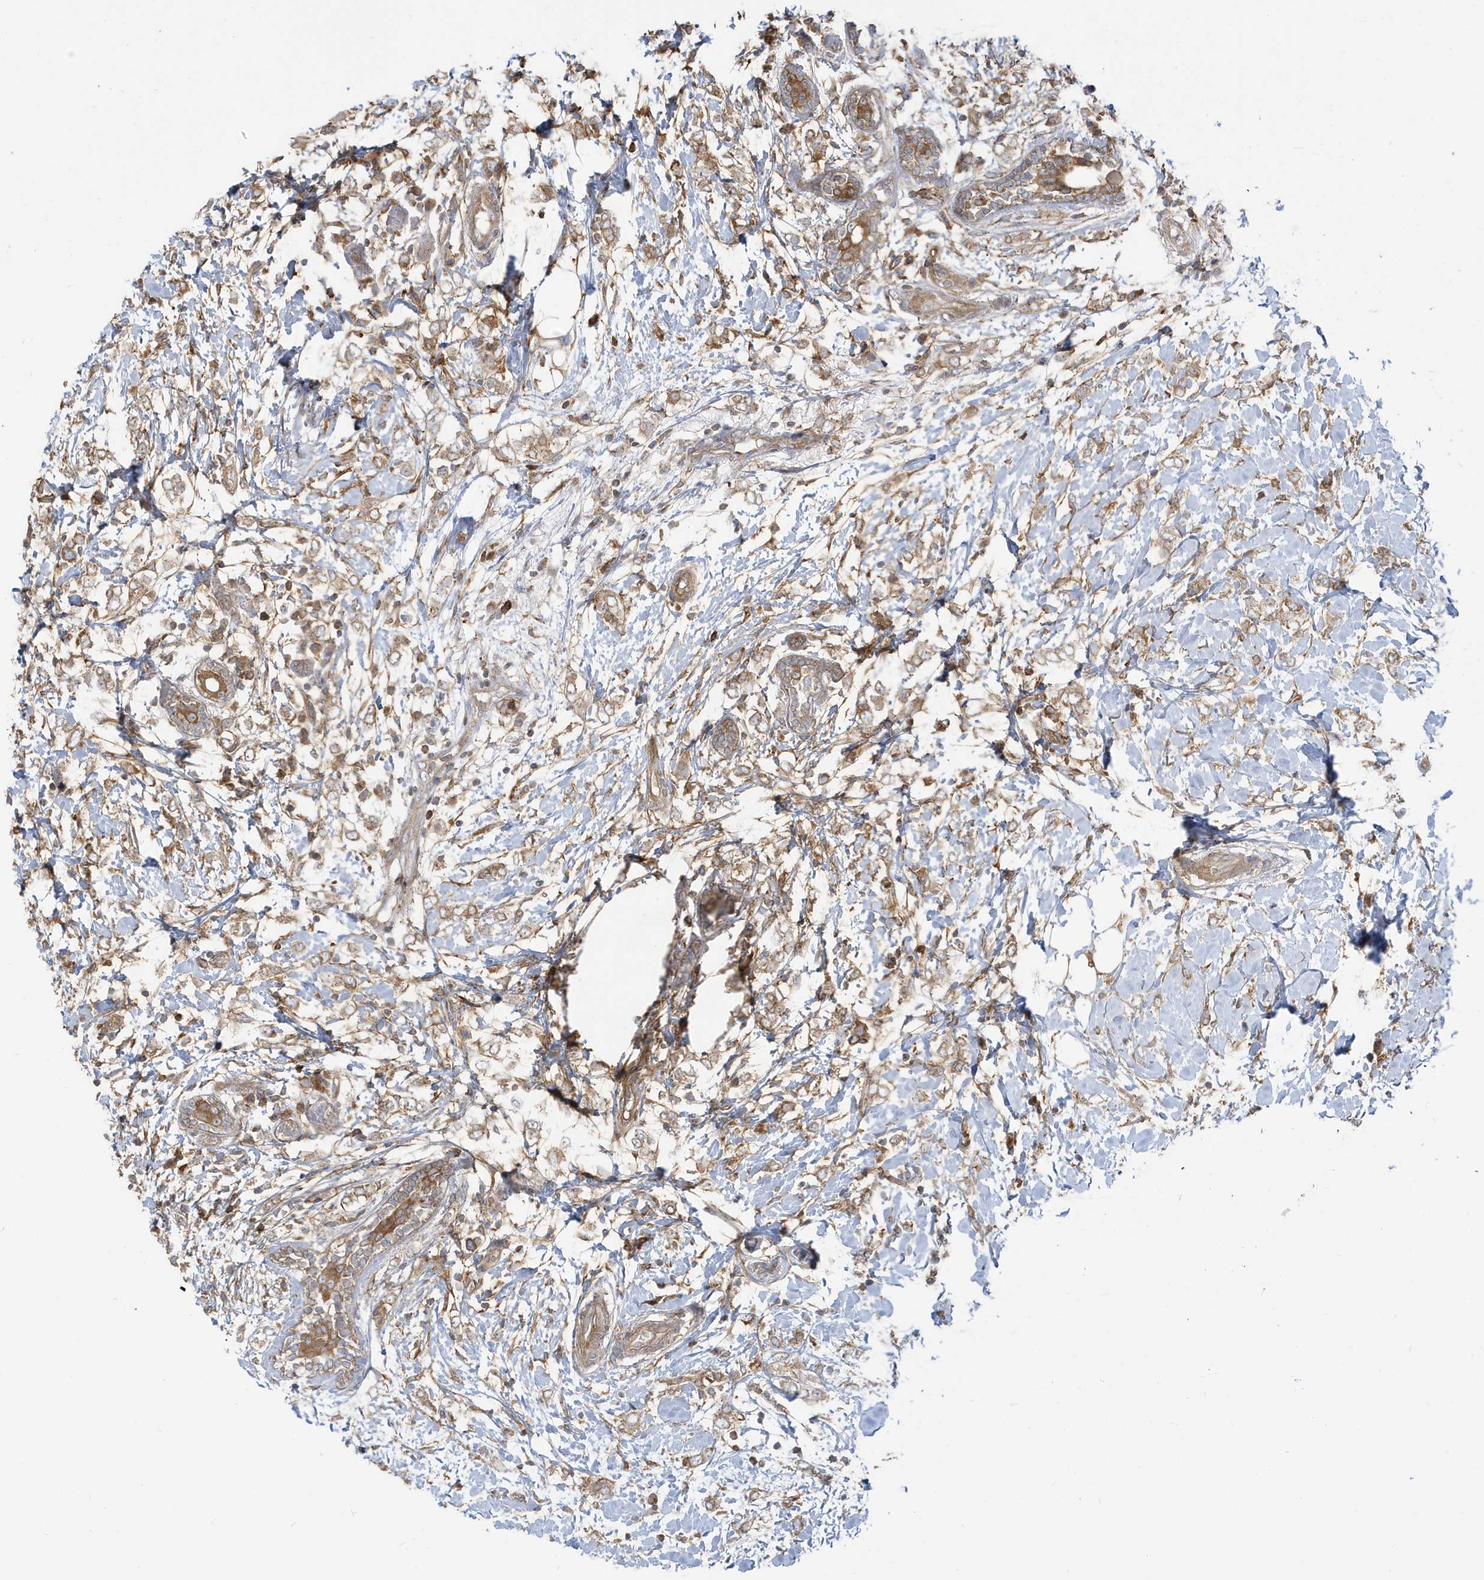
{"staining": {"intensity": "moderate", "quantity": ">75%", "location": "cytoplasmic/membranous"}, "tissue": "breast cancer", "cell_type": "Tumor cells", "image_type": "cancer", "snomed": [{"axis": "morphology", "description": "Normal tissue, NOS"}, {"axis": "morphology", "description": "Lobular carcinoma"}, {"axis": "topography", "description": "Breast"}], "caption": "Human lobular carcinoma (breast) stained with a brown dye reveals moderate cytoplasmic/membranous positive positivity in approximately >75% of tumor cells.", "gene": "STAM", "patient": {"sex": "female", "age": 47}}